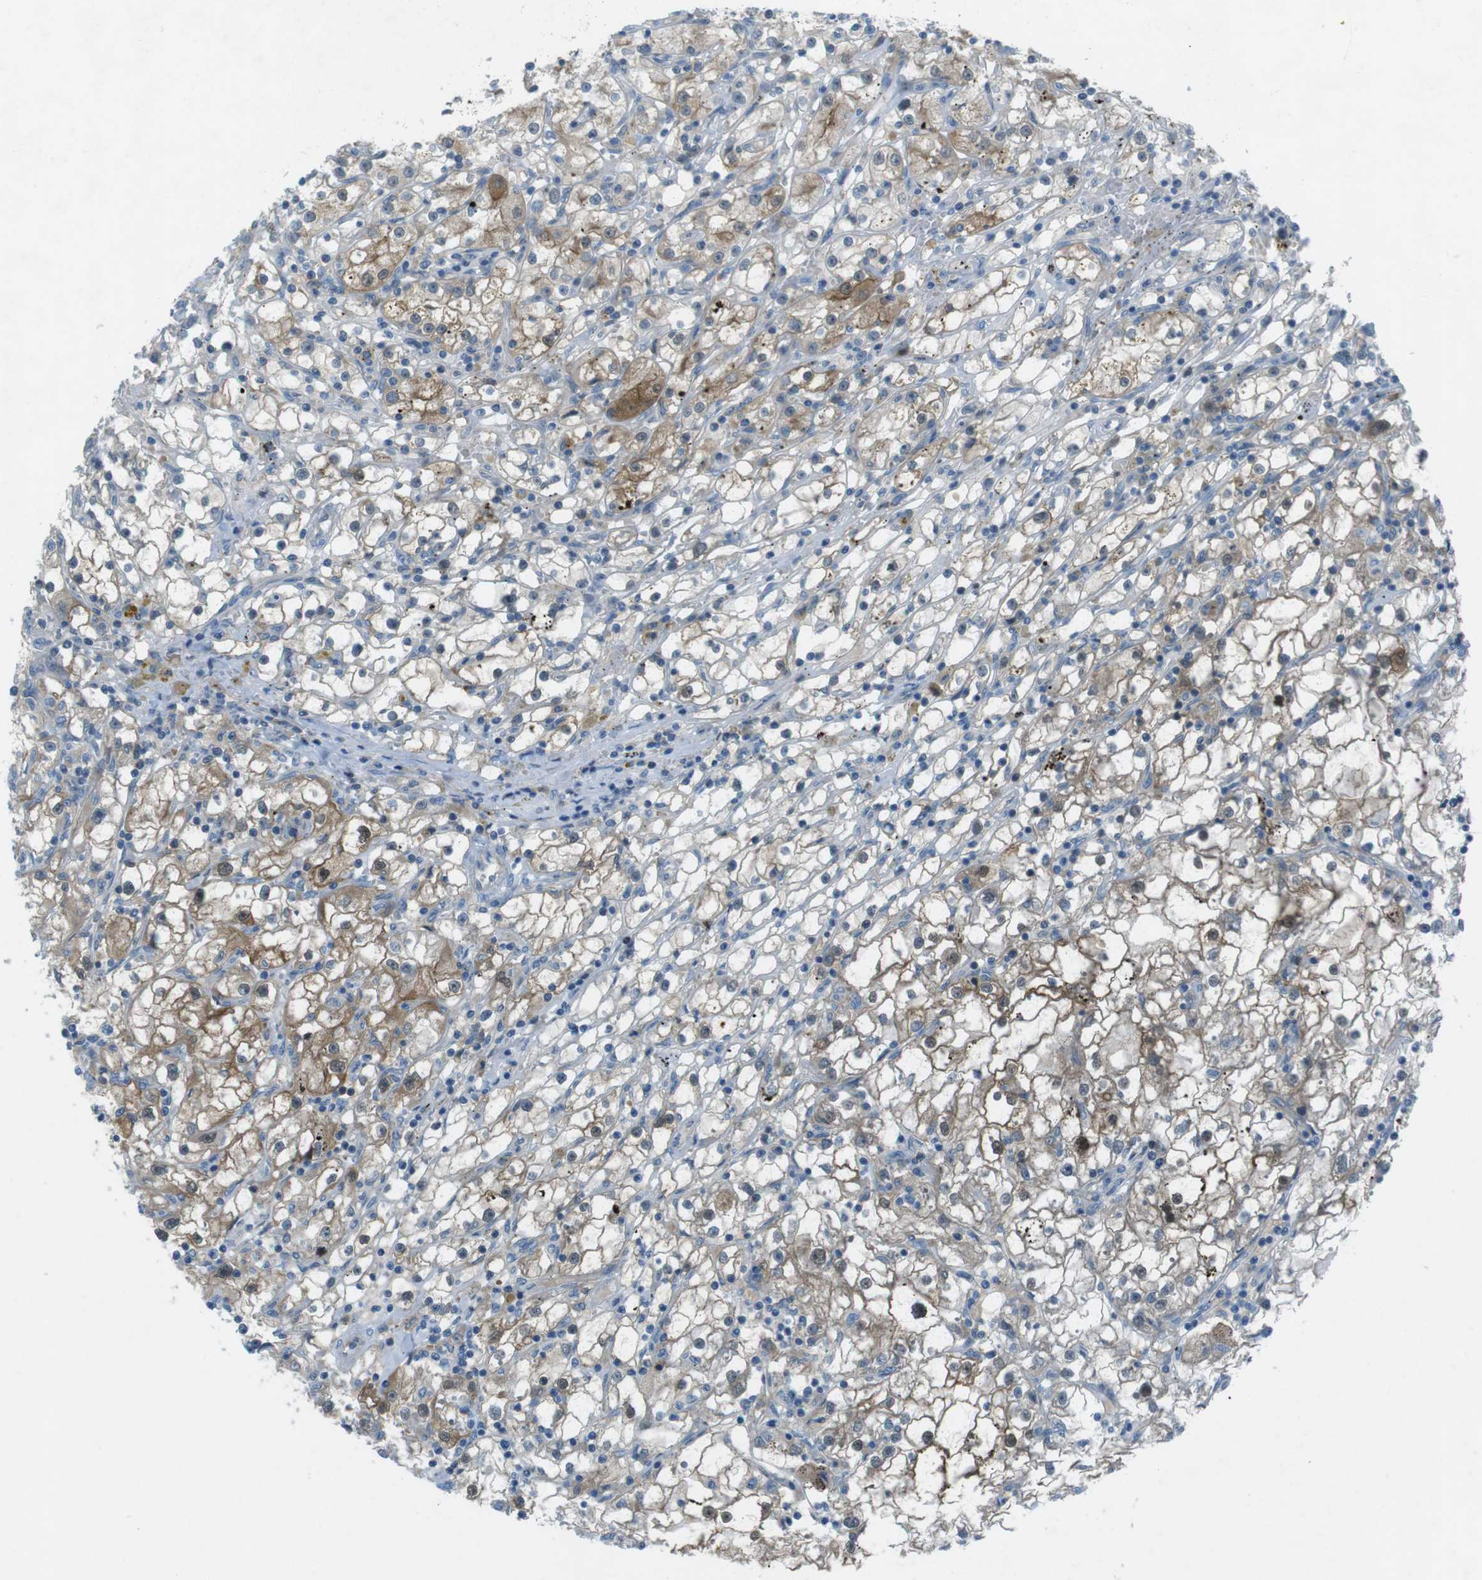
{"staining": {"intensity": "moderate", "quantity": ">75%", "location": "cytoplasmic/membranous"}, "tissue": "renal cancer", "cell_type": "Tumor cells", "image_type": "cancer", "snomed": [{"axis": "morphology", "description": "Adenocarcinoma, NOS"}, {"axis": "topography", "description": "Kidney"}], "caption": "Protein staining by immunohistochemistry shows moderate cytoplasmic/membranous expression in about >75% of tumor cells in adenocarcinoma (renal).", "gene": "ZDHHC20", "patient": {"sex": "male", "age": 56}}